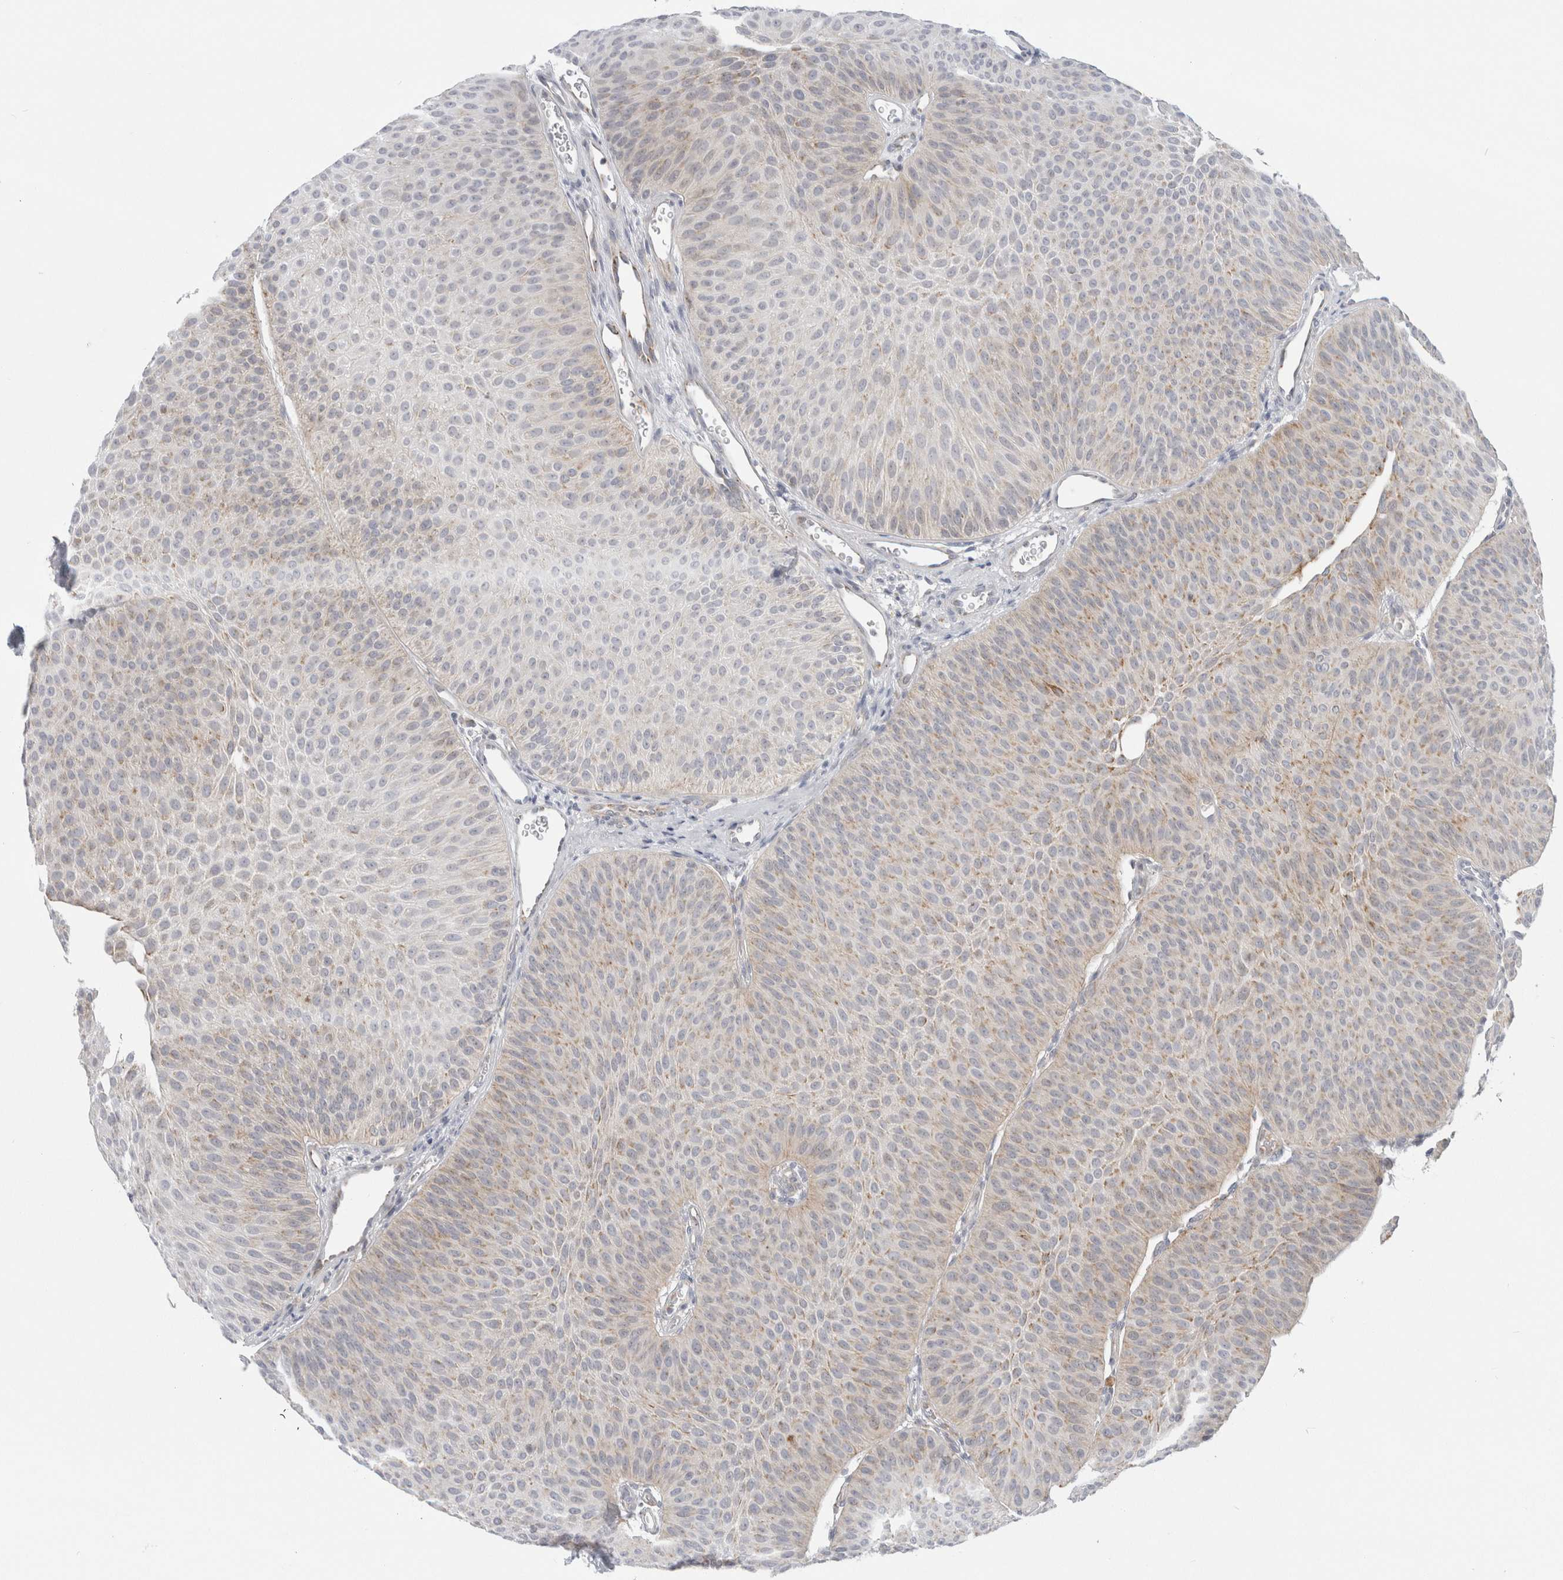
{"staining": {"intensity": "moderate", "quantity": "25%-75%", "location": "cytoplasmic/membranous"}, "tissue": "urothelial cancer", "cell_type": "Tumor cells", "image_type": "cancer", "snomed": [{"axis": "morphology", "description": "Urothelial carcinoma, Low grade"}, {"axis": "topography", "description": "Urinary bladder"}], "caption": "Urothelial carcinoma (low-grade) stained with IHC displays moderate cytoplasmic/membranous positivity in about 25%-75% of tumor cells.", "gene": "FAHD1", "patient": {"sex": "female", "age": 60}}